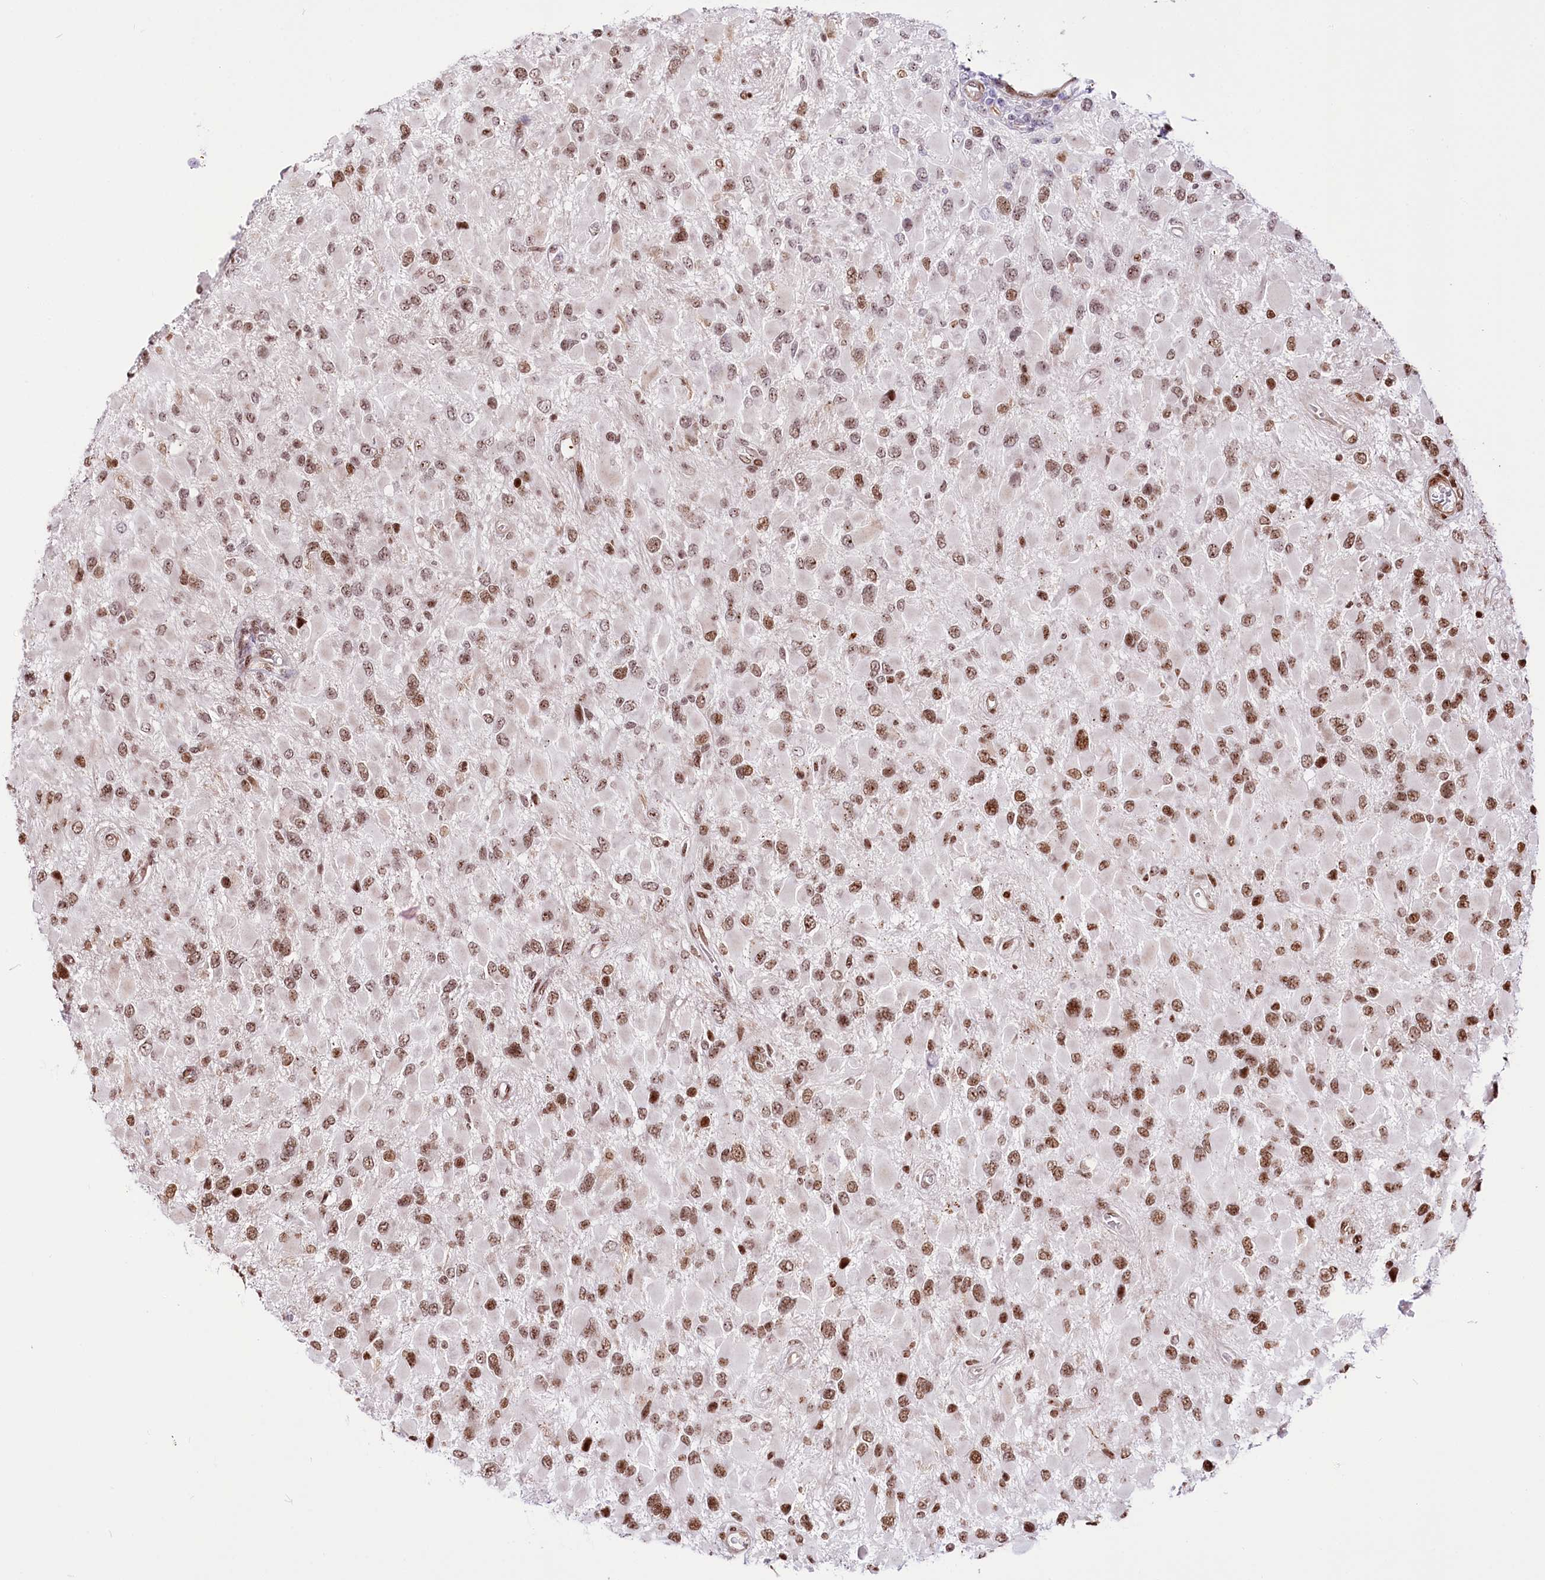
{"staining": {"intensity": "moderate", "quantity": ">75%", "location": "nuclear"}, "tissue": "glioma", "cell_type": "Tumor cells", "image_type": "cancer", "snomed": [{"axis": "morphology", "description": "Glioma, malignant, High grade"}, {"axis": "topography", "description": "Brain"}], "caption": "Immunohistochemistry (IHC) of high-grade glioma (malignant) reveals medium levels of moderate nuclear staining in approximately >75% of tumor cells.", "gene": "PTMS", "patient": {"sex": "male", "age": 53}}